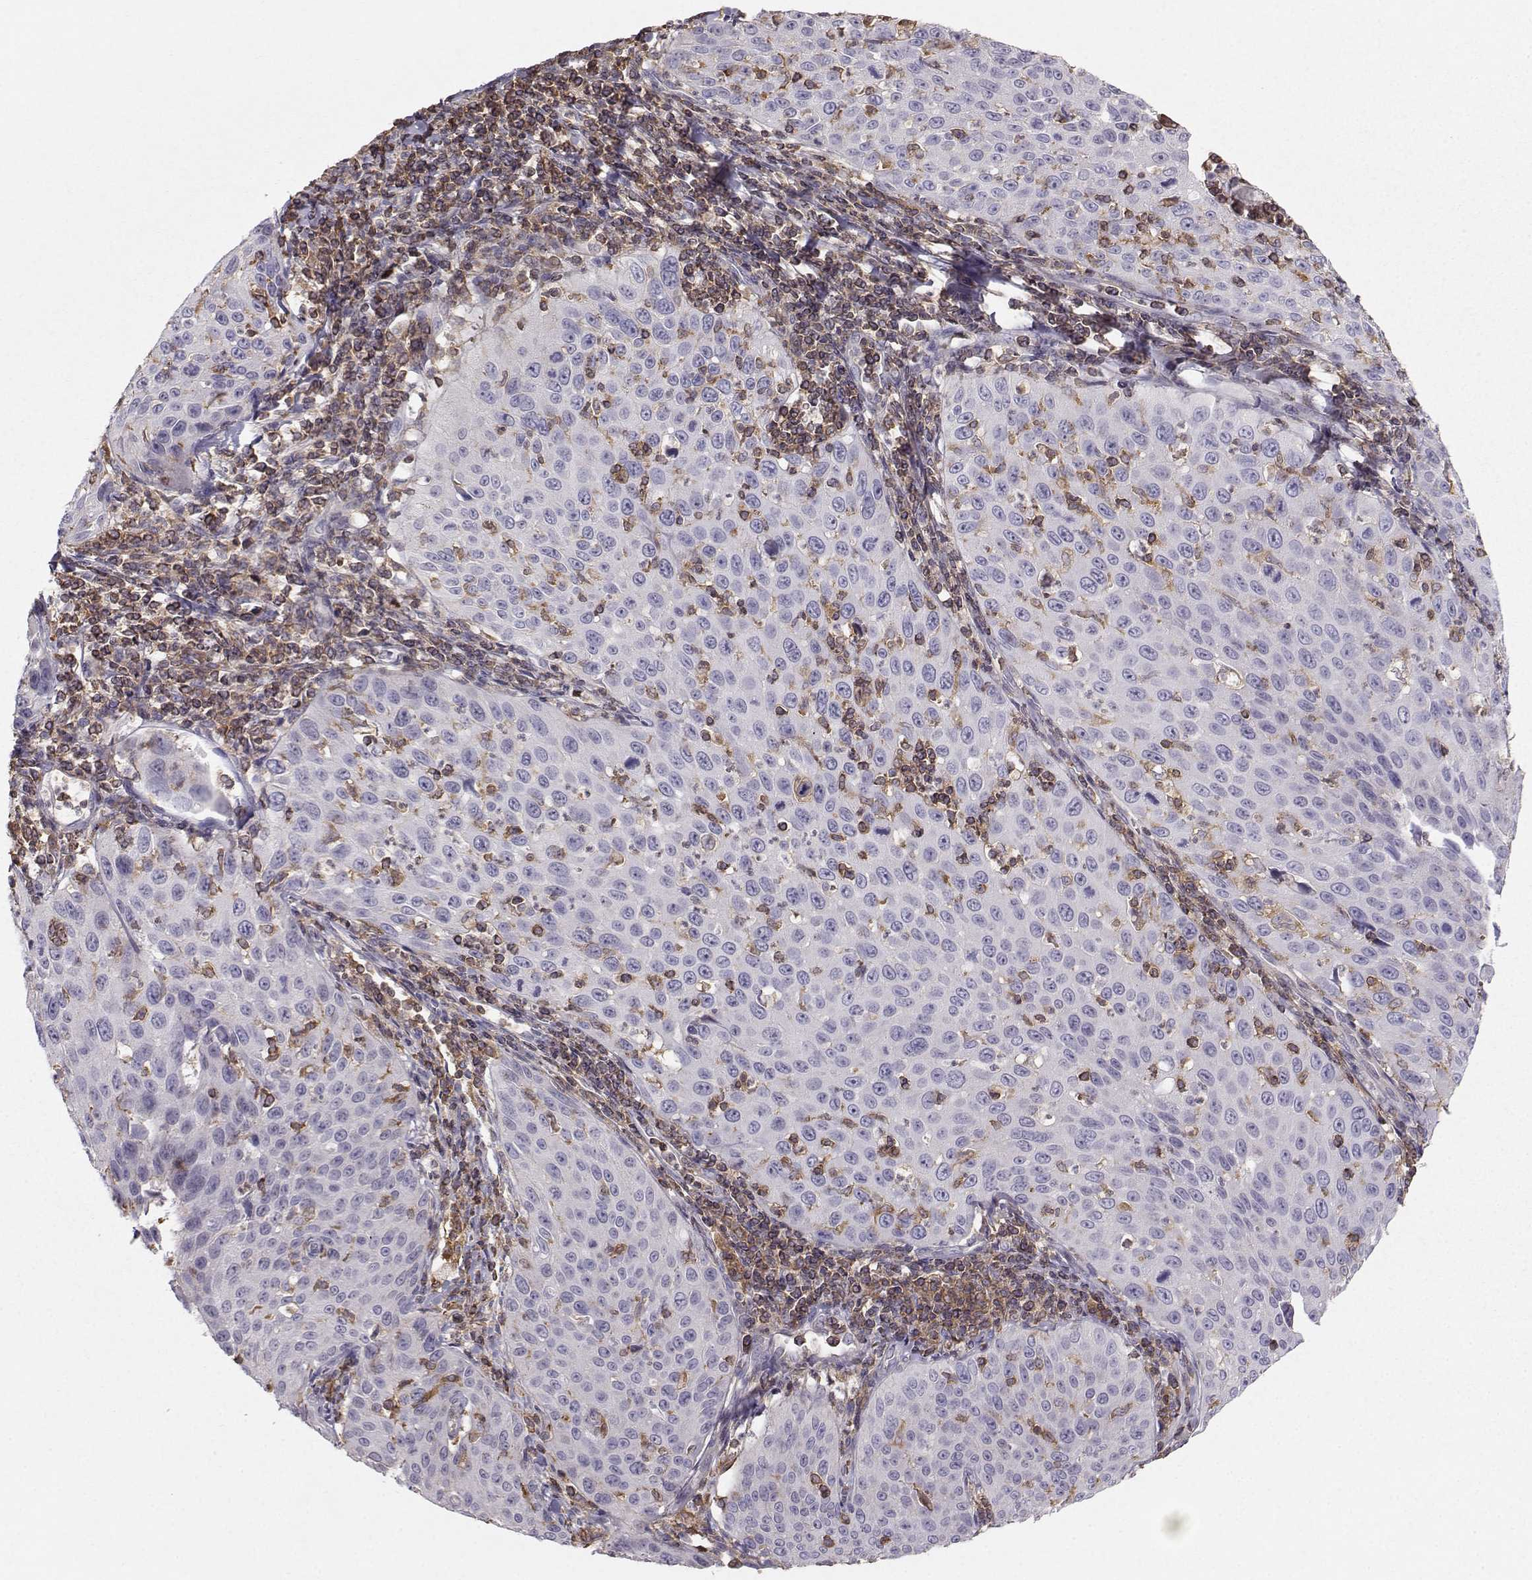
{"staining": {"intensity": "negative", "quantity": "none", "location": "none"}, "tissue": "cervical cancer", "cell_type": "Tumor cells", "image_type": "cancer", "snomed": [{"axis": "morphology", "description": "Squamous cell carcinoma, NOS"}, {"axis": "topography", "description": "Cervix"}], "caption": "Immunohistochemical staining of cervical squamous cell carcinoma displays no significant positivity in tumor cells. Nuclei are stained in blue.", "gene": "ZBTB32", "patient": {"sex": "female", "age": 26}}